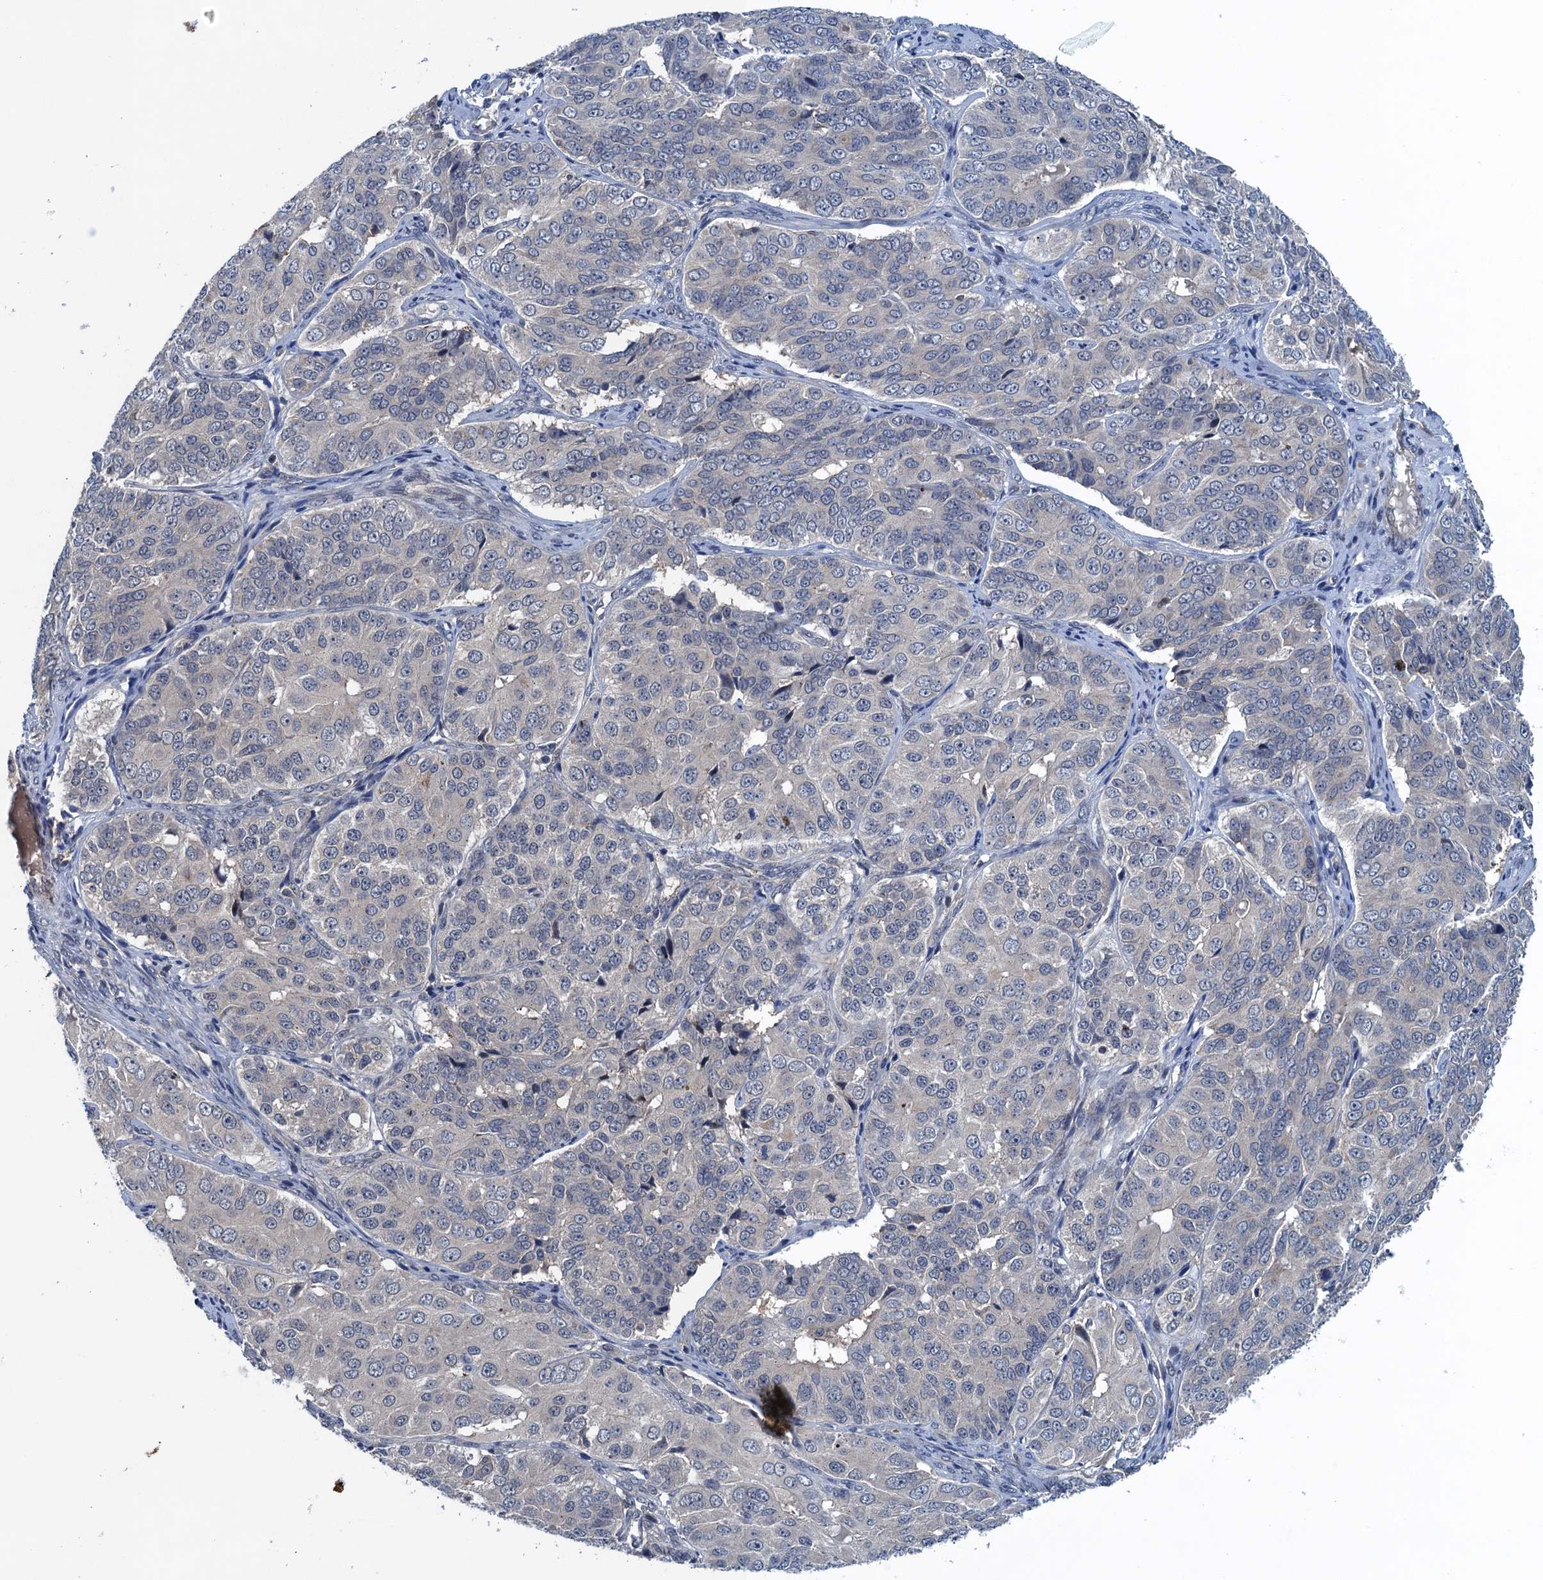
{"staining": {"intensity": "negative", "quantity": "none", "location": "none"}, "tissue": "ovarian cancer", "cell_type": "Tumor cells", "image_type": "cancer", "snomed": [{"axis": "morphology", "description": "Carcinoma, endometroid"}, {"axis": "topography", "description": "Ovary"}], "caption": "A high-resolution histopathology image shows immunohistochemistry (IHC) staining of endometroid carcinoma (ovarian), which reveals no significant expression in tumor cells.", "gene": "RNF165", "patient": {"sex": "female", "age": 51}}